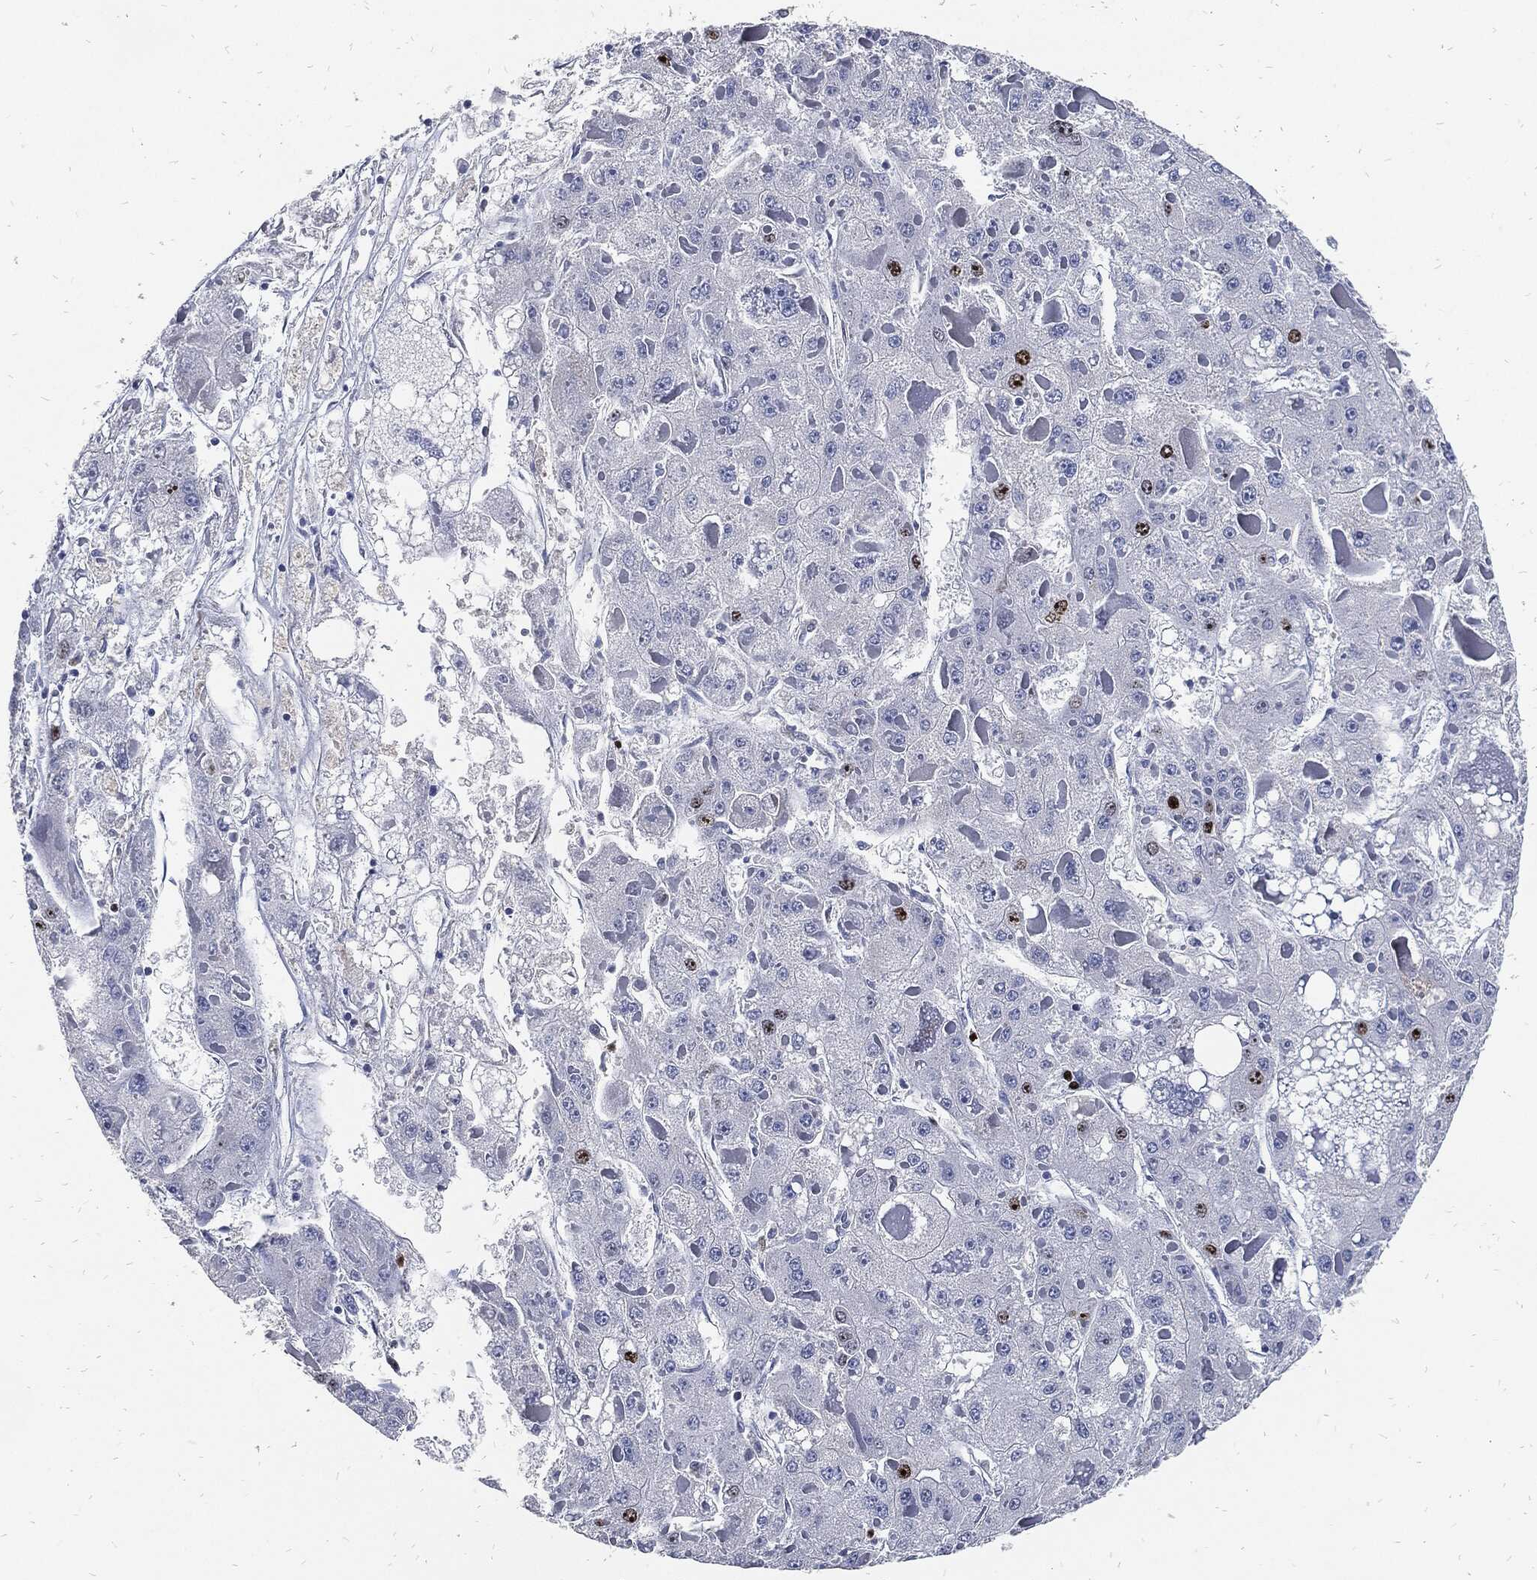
{"staining": {"intensity": "negative", "quantity": "none", "location": "none"}, "tissue": "liver cancer", "cell_type": "Tumor cells", "image_type": "cancer", "snomed": [{"axis": "morphology", "description": "Carcinoma, Hepatocellular, NOS"}, {"axis": "topography", "description": "Liver"}], "caption": "DAB (3,3'-diaminobenzidine) immunohistochemical staining of liver cancer (hepatocellular carcinoma) displays no significant positivity in tumor cells.", "gene": "MKI67", "patient": {"sex": "female", "age": 73}}